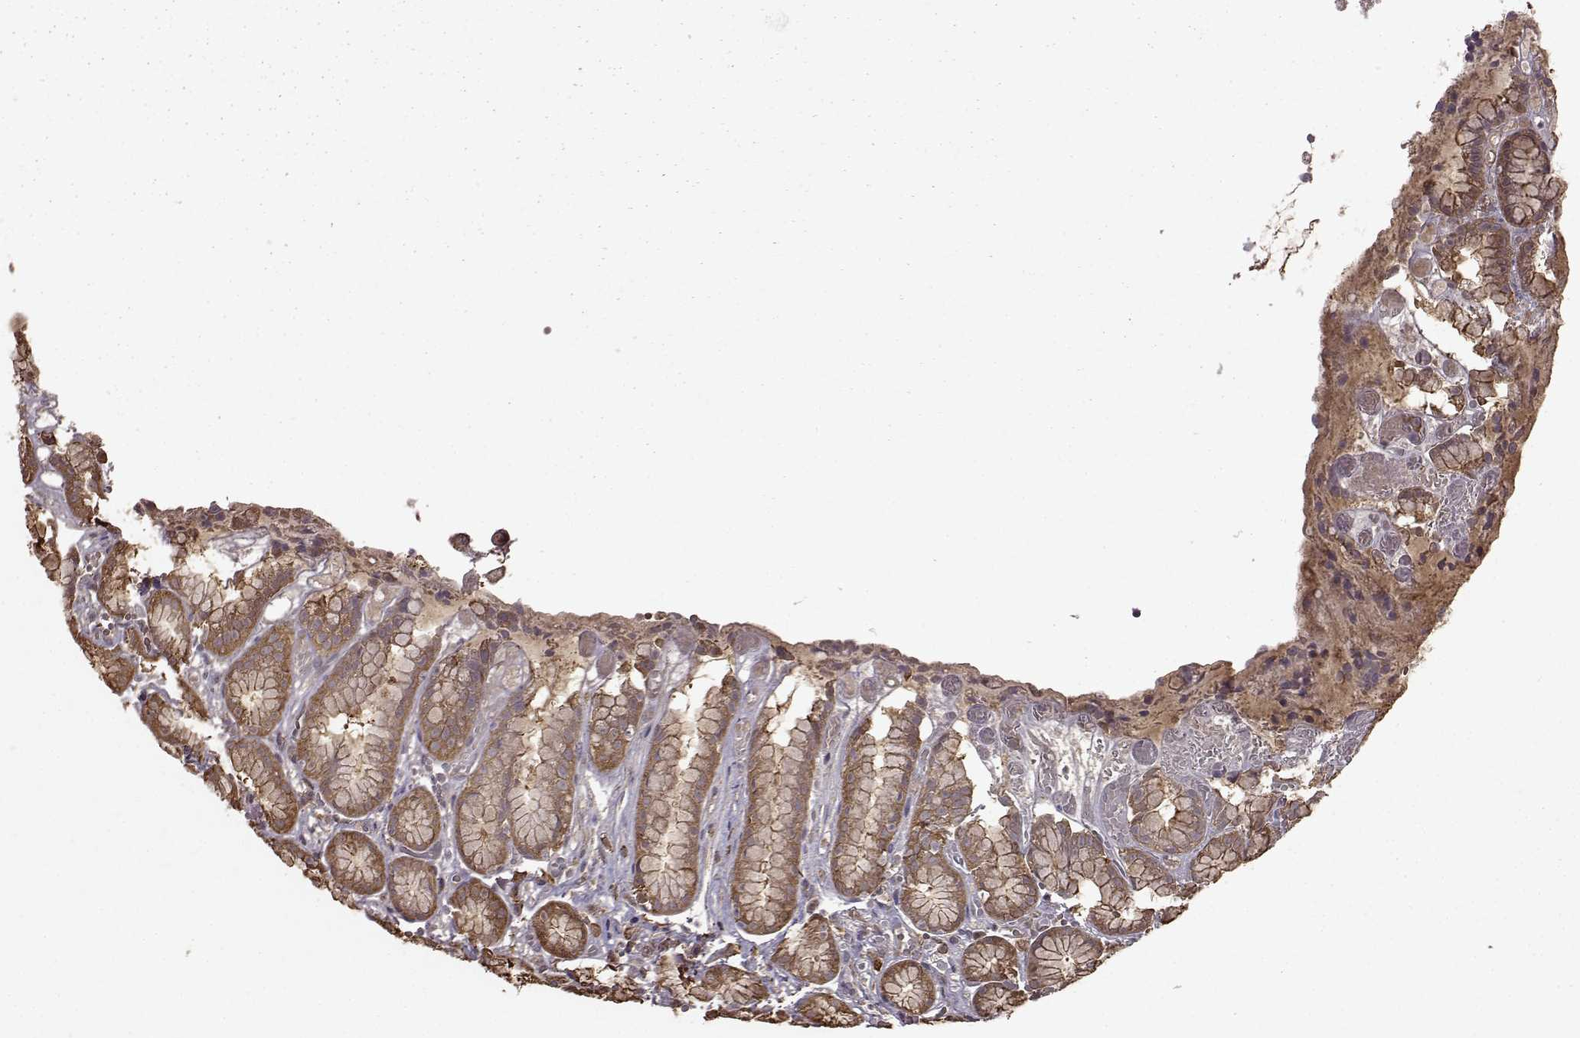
{"staining": {"intensity": "moderate", "quantity": ">75%", "location": "cytoplasmic/membranous"}, "tissue": "stomach", "cell_type": "Glandular cells", "image_type": "normal", "snomed": [{"axis": "morphology", "description": "Normal tissue, NOS"}, {"axis": "topography", "description": "Stomach"}], "caption": "Glandular cells exhibit medium levels of moderate cytoplasmic/membranous expression in approximately >75% of cells in unremarkable stomach.", "gene": "NME1", "patient": {"sex": "male", "age": 70}}